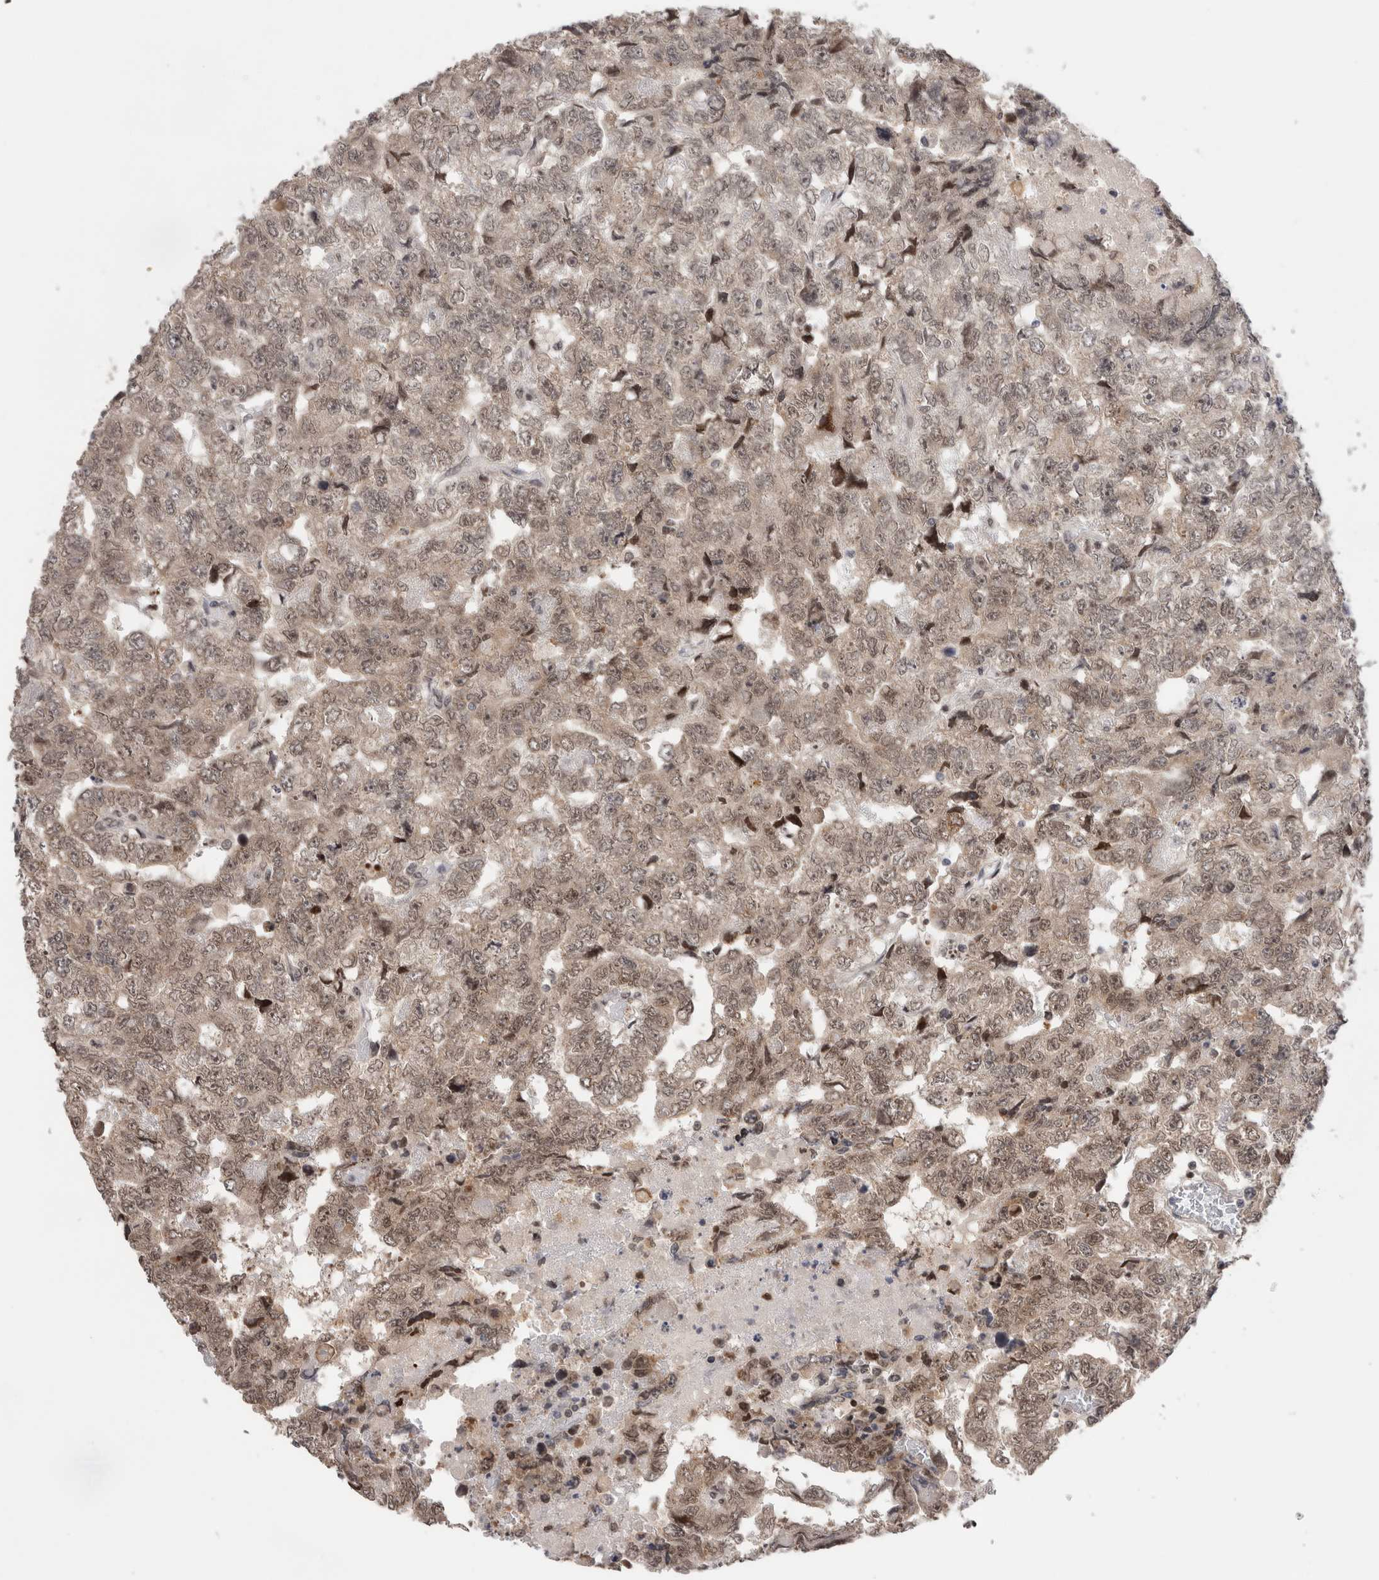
{"staining": {"intensity": "weak", "quantity": ">75%", "location": "nuclear"}, "tissue": "testis cancer", "cell_type": "Tumor cells", "image_type": "cancer", "snomed": [{"axis": "morphology", "description": "Carcinoma, Embryonal, NOS"}, {"axis": "topography", "description": "Testis"}], "caption": "Testis embryonal carcinoma stained with a brown dye displays weak nuclear positive positivity in about >75% of tumor cells.", "gene": "ZNF521", "patient": {"sex": "male", "age": 36}}